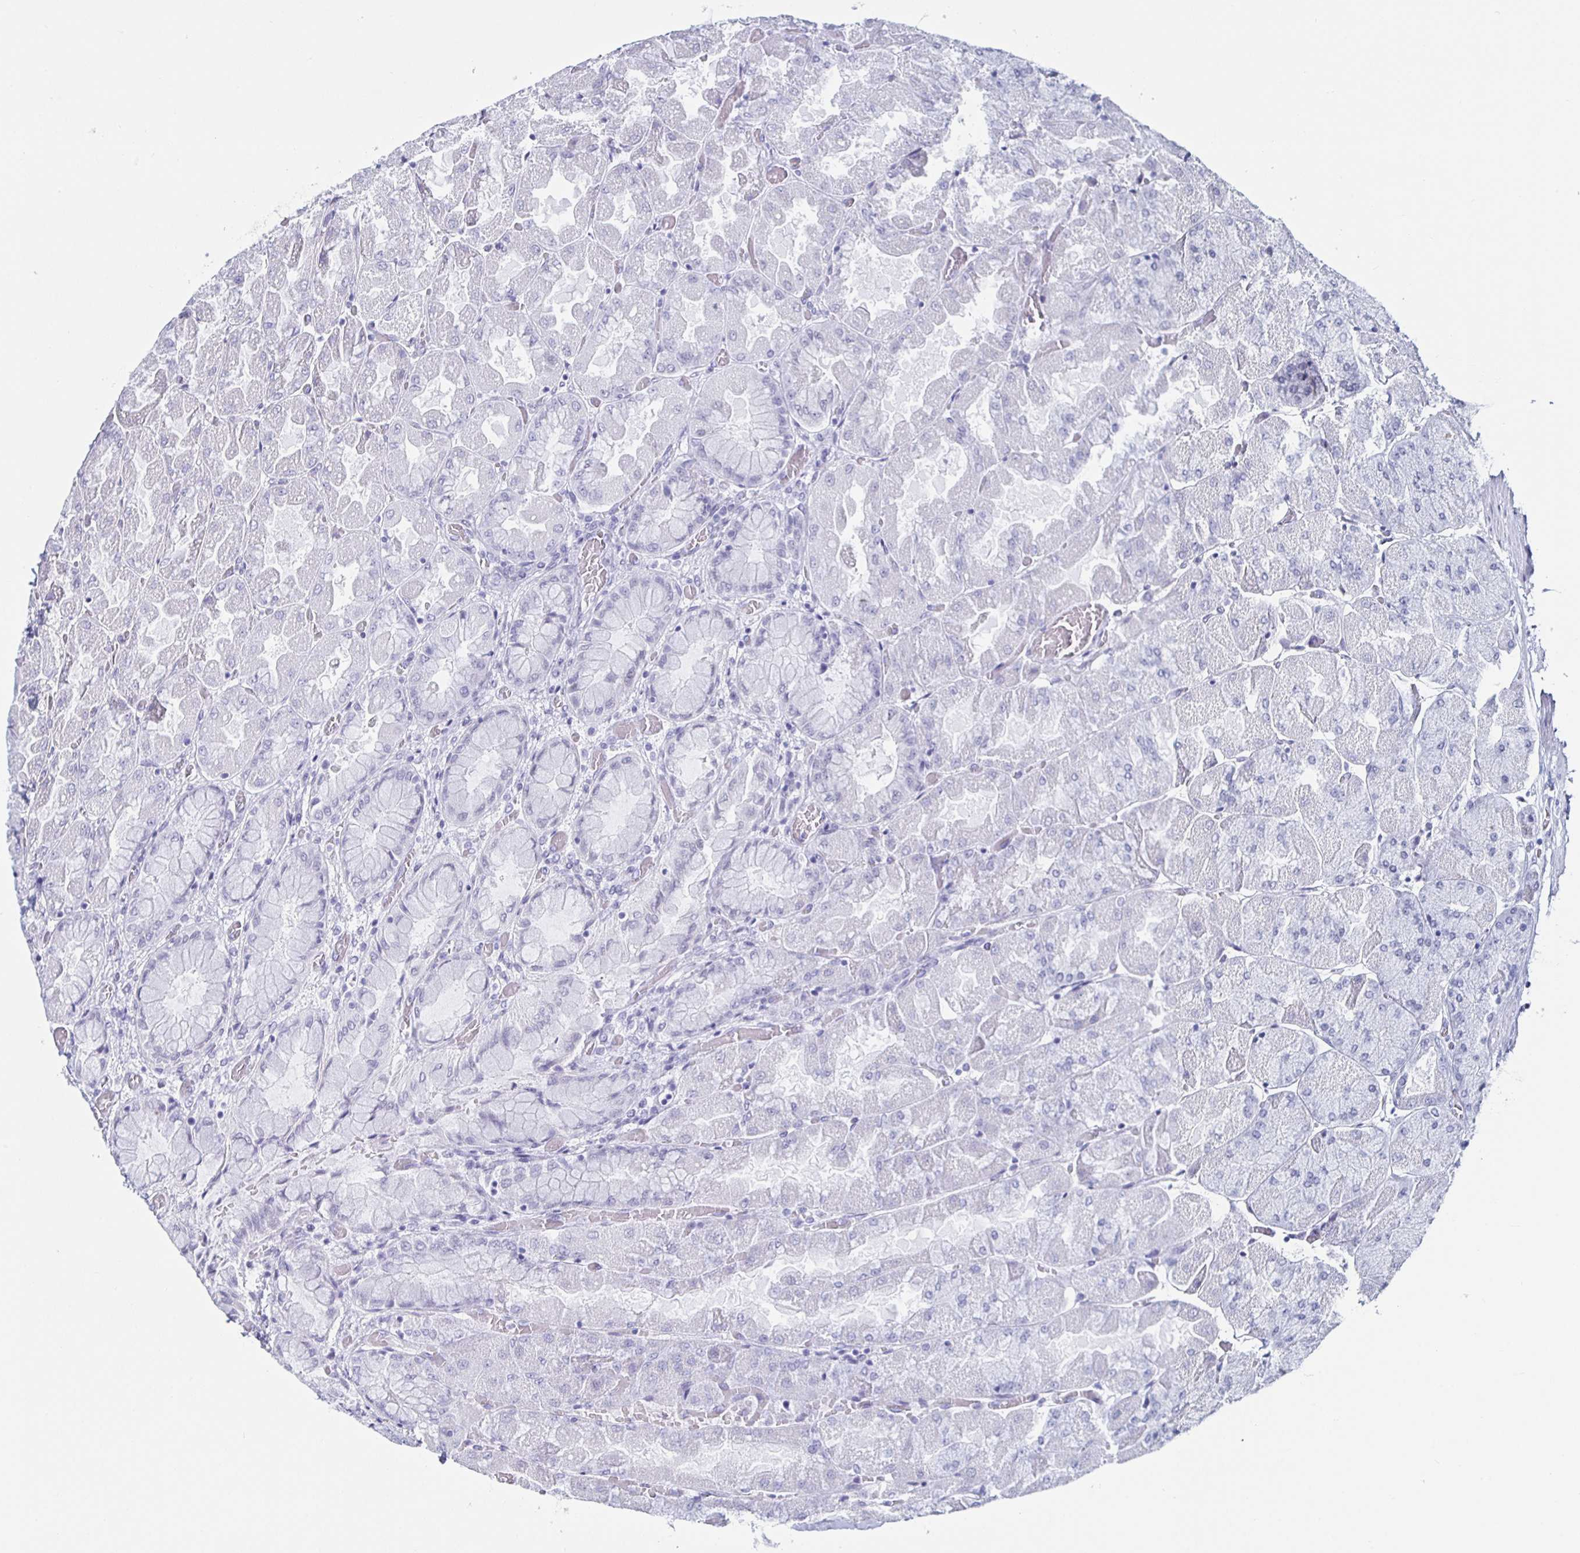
{"staining": {"intensity": "moderate", "quantity": "<25%", "location": "cytoplasmic/membranous"}, "tissue": "stomach", "cell_type": "Glandular cells", "image_type": "normal", "snomed": [{"axis": "morphology", "description": "Normal tissue, NOS"}, {"axis": "topography", "description": "Stomach"}], "caption": "A brown stain highlights moderate cytoplasmic/membranous expression of a protein in glandular cells of normal human stomach. Using DAB (3,3'-diaminobenzidine) (brown) and hematoxylin (blue) stains, captured at high magnification using brightfield microscopy.", "gene": "KRT4", "patient": {"sex": "female", "age": 61}}